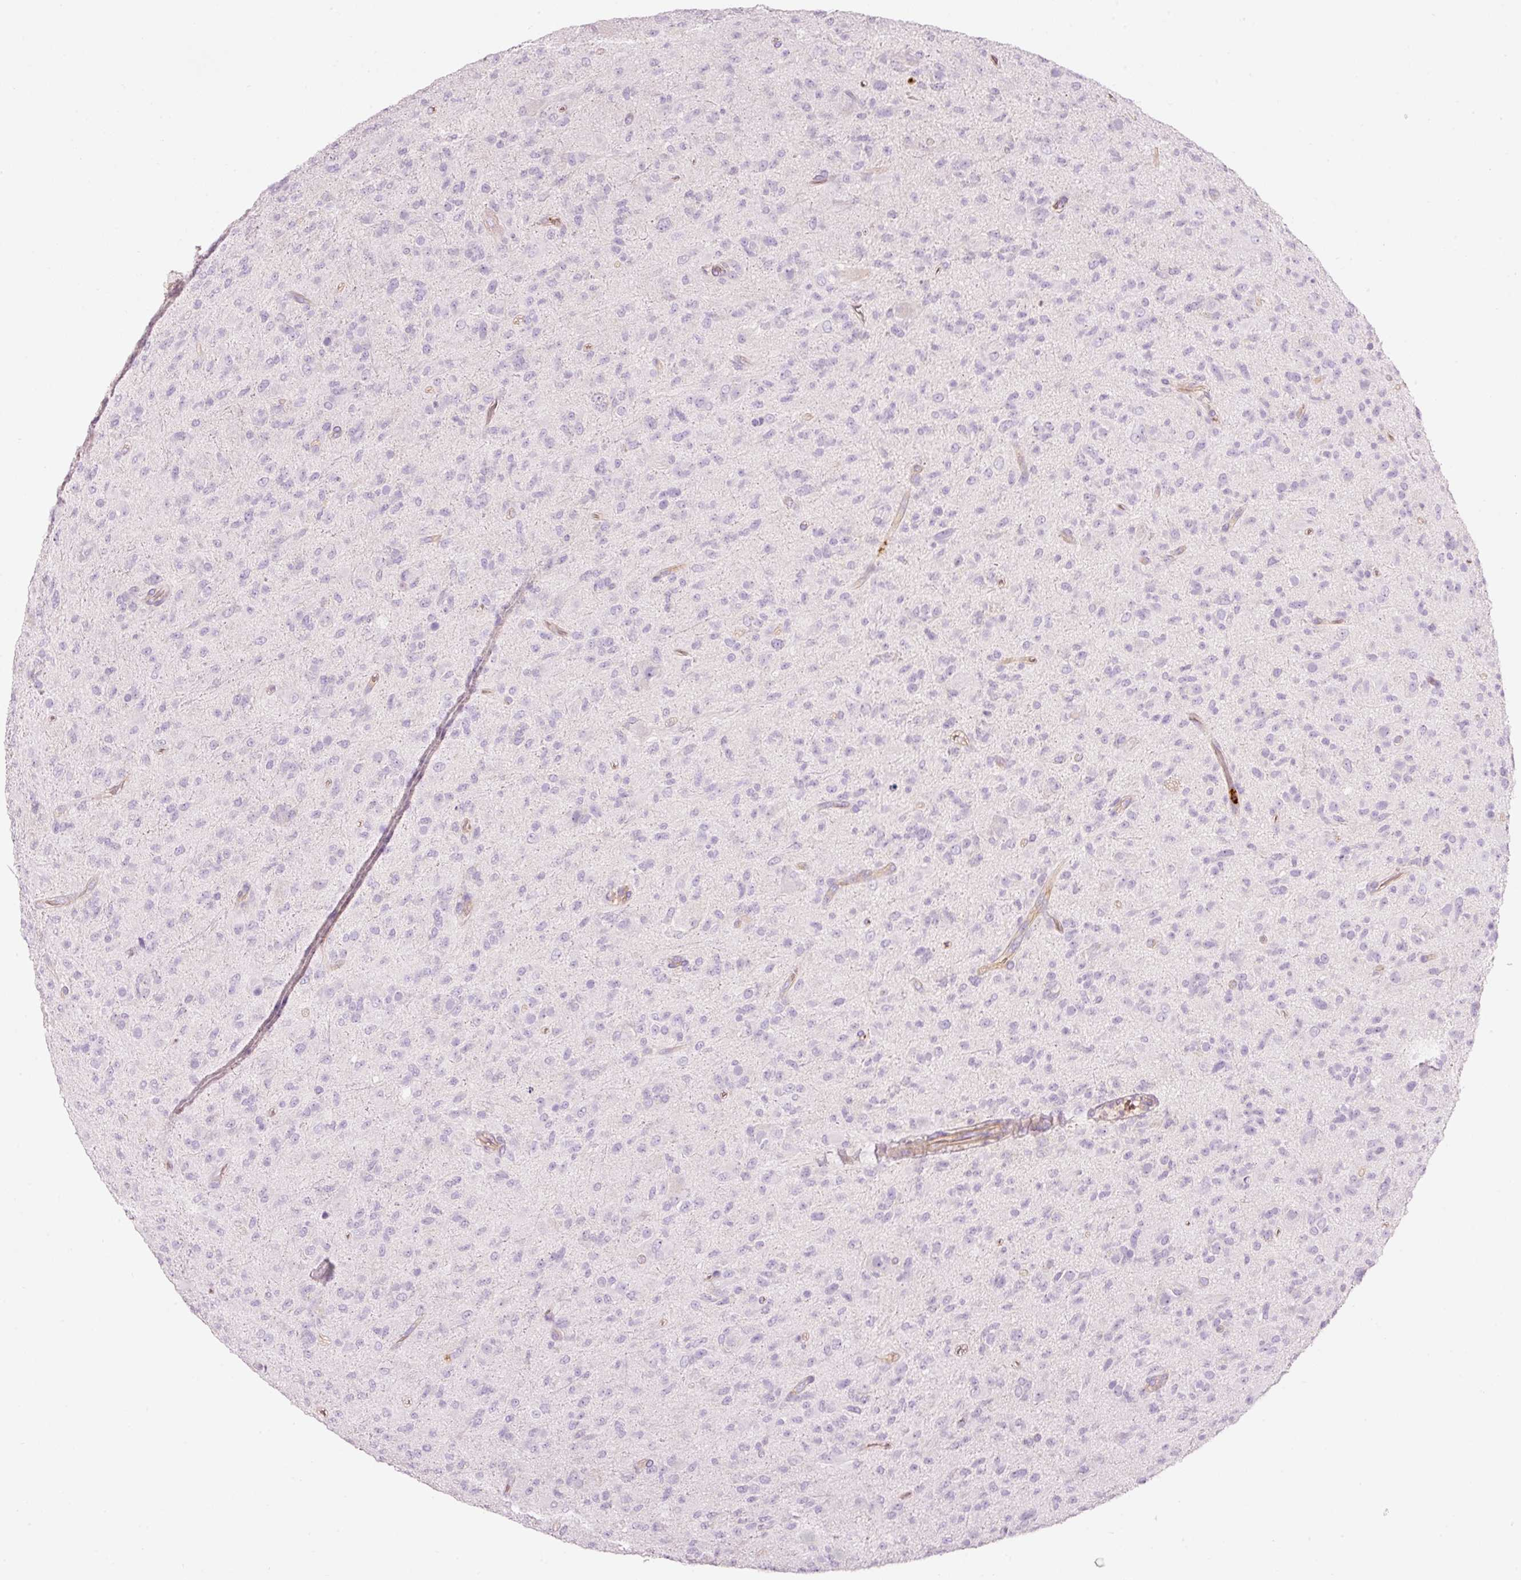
{"staining": {"intensity": "negative", "quantity": "none", "location": "none"}, "tissue": "glioma", "cell_type": "Tumor cells", "image_type": "cancer", "snomed": [{"axis": "morphology", "description": "Glioma, malignant, Low grade"}, {"axis": "topography", "description": "Brain"}], "caption": "The image displays no significant positivity in tumor cells of low-grade glioma (malignant).", "gene": "MAP3K3", "patient": {"sex": "male", "age": 65}}